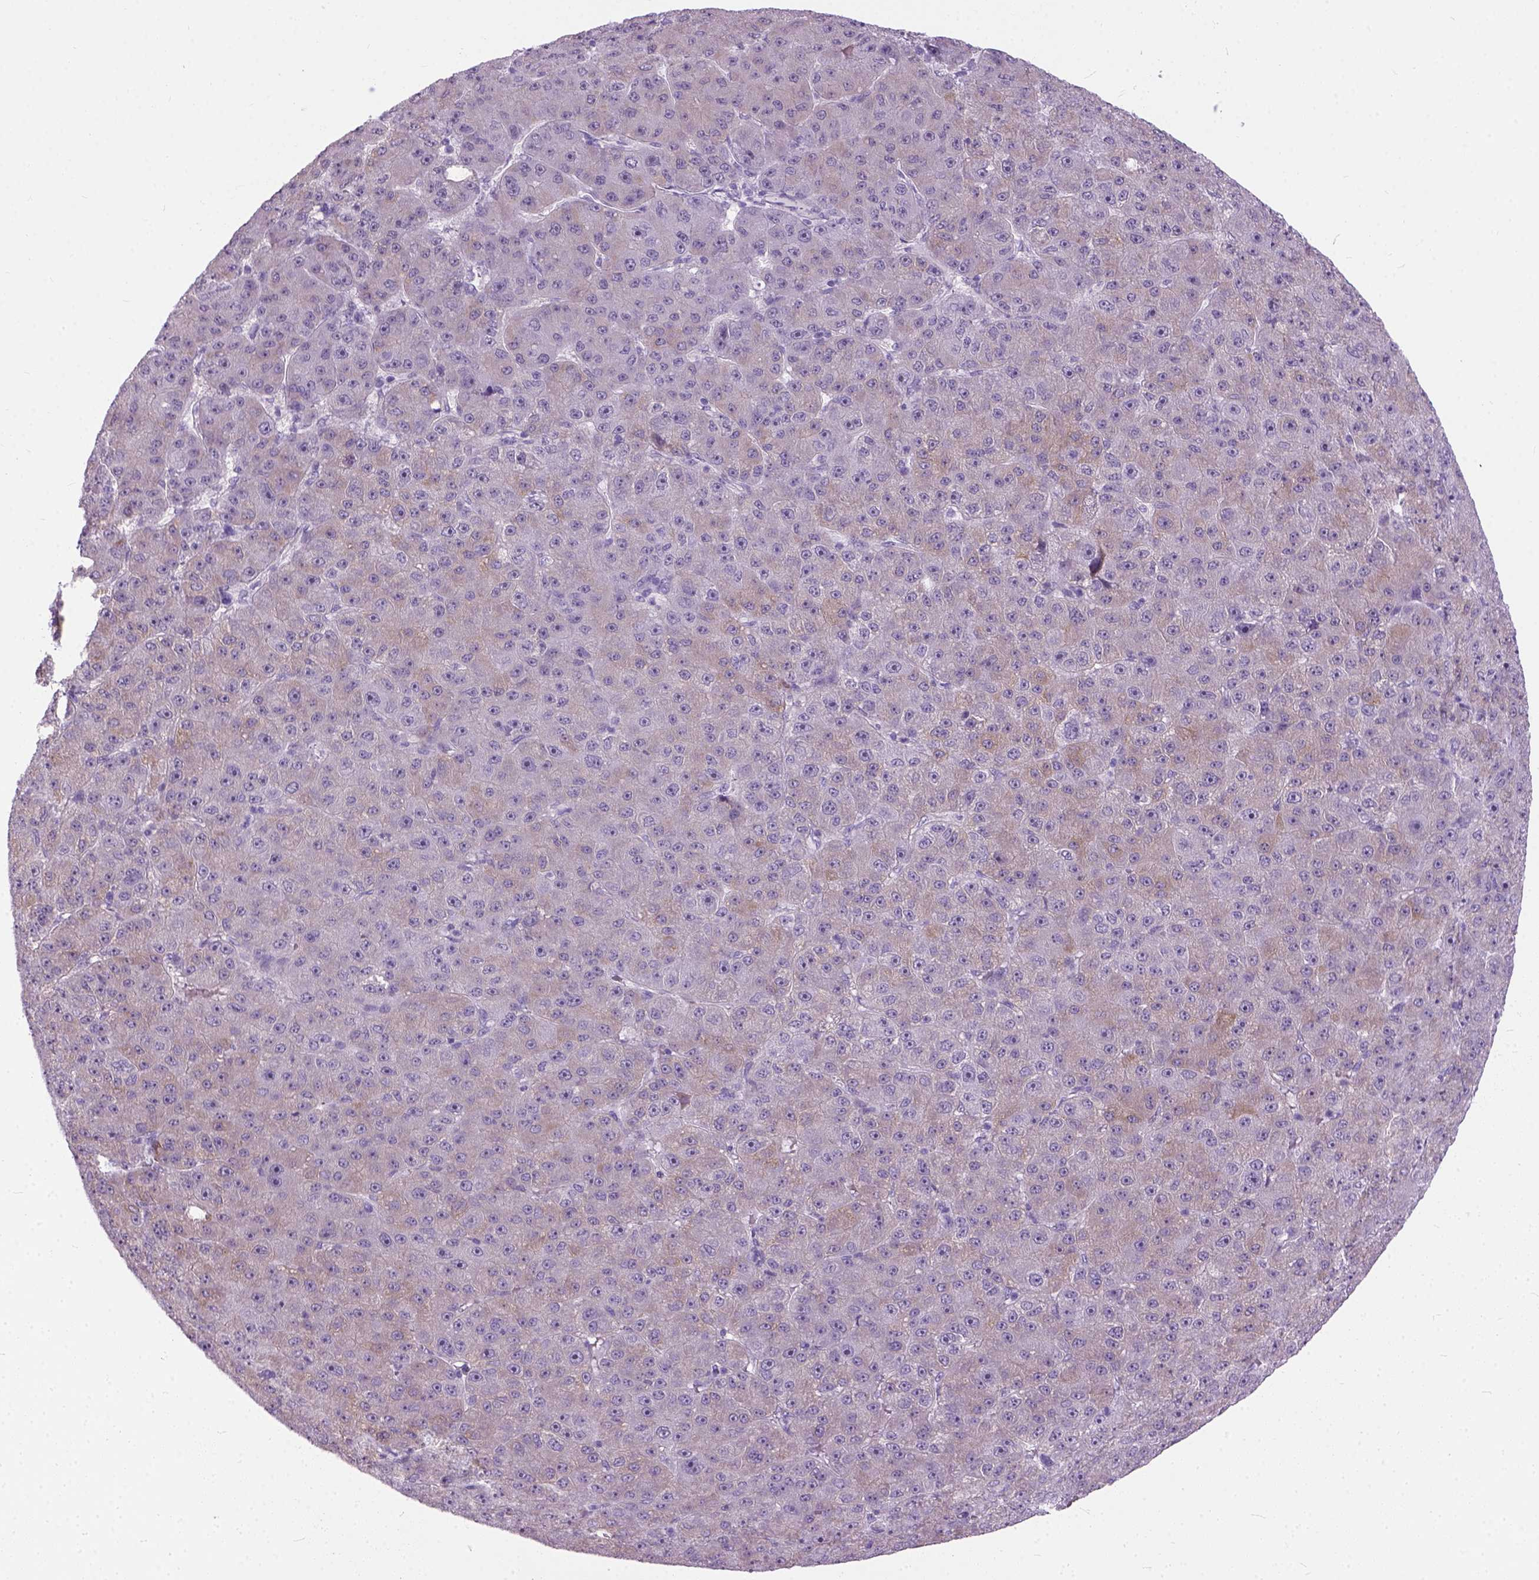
{"staining": {"intensity": "negative", "quantity": "none", "location": "none"}, "tissue": "liver cancer", "cell_type": "Tumor cells", "image_type": "cancer", "snomed": [{"axis": "morphology", "description": "Carcinoma, Hepatocellular, NOS"}, {"axis": "topography", "description": "Liver"}], "caption": "Protein analysis of liver hepatocellular carcinoma exhibits no significant staining in tumor cells.", "gene": "AXDND1", "patient": {"sex": "male", "age": 67}}